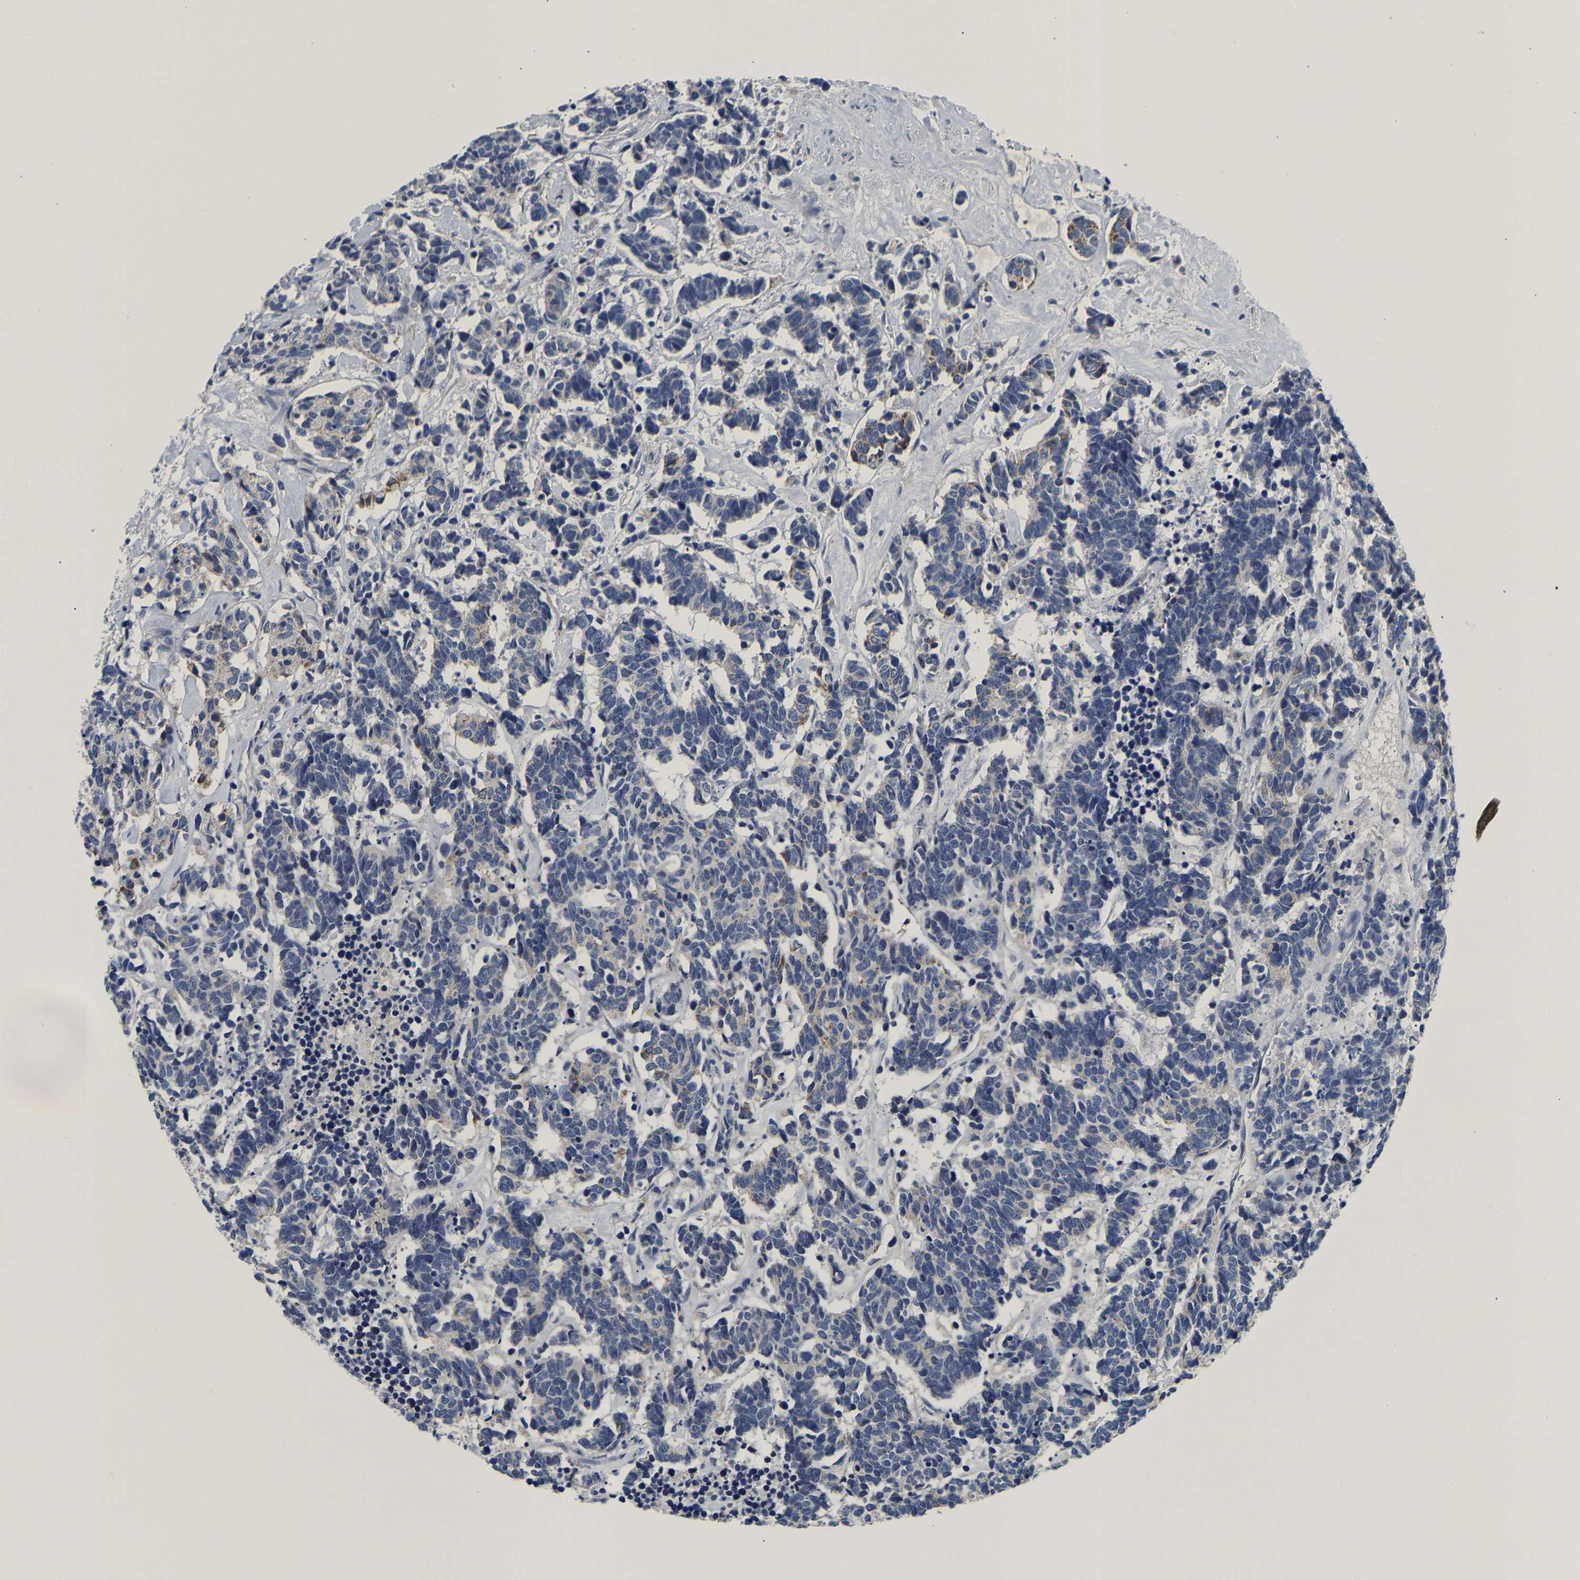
{"staining": {"intensity": "moderate", "quantity": "<25%", "location": "cytoplasmic/membranous"}, "tissue": "carcinoid", "cell_type": "Tumor cells", "image_type": "cancer", "snomed": [{"axis": "morphology", "description": "Carcinoma, NOS"}, {"axis": "morphology", "description": "Carcinoid, malignant, NOS"}, {"axis": "topography", "description": "Urinary bladder"}], "caption": "This image reveals IHC staining of human carcinoid, with low moderate cytoplasmic/membranous expression in approximately <25% of tumor cells.", "gene": "PCK2", "patient": {"sex": "male", "age": 57}}